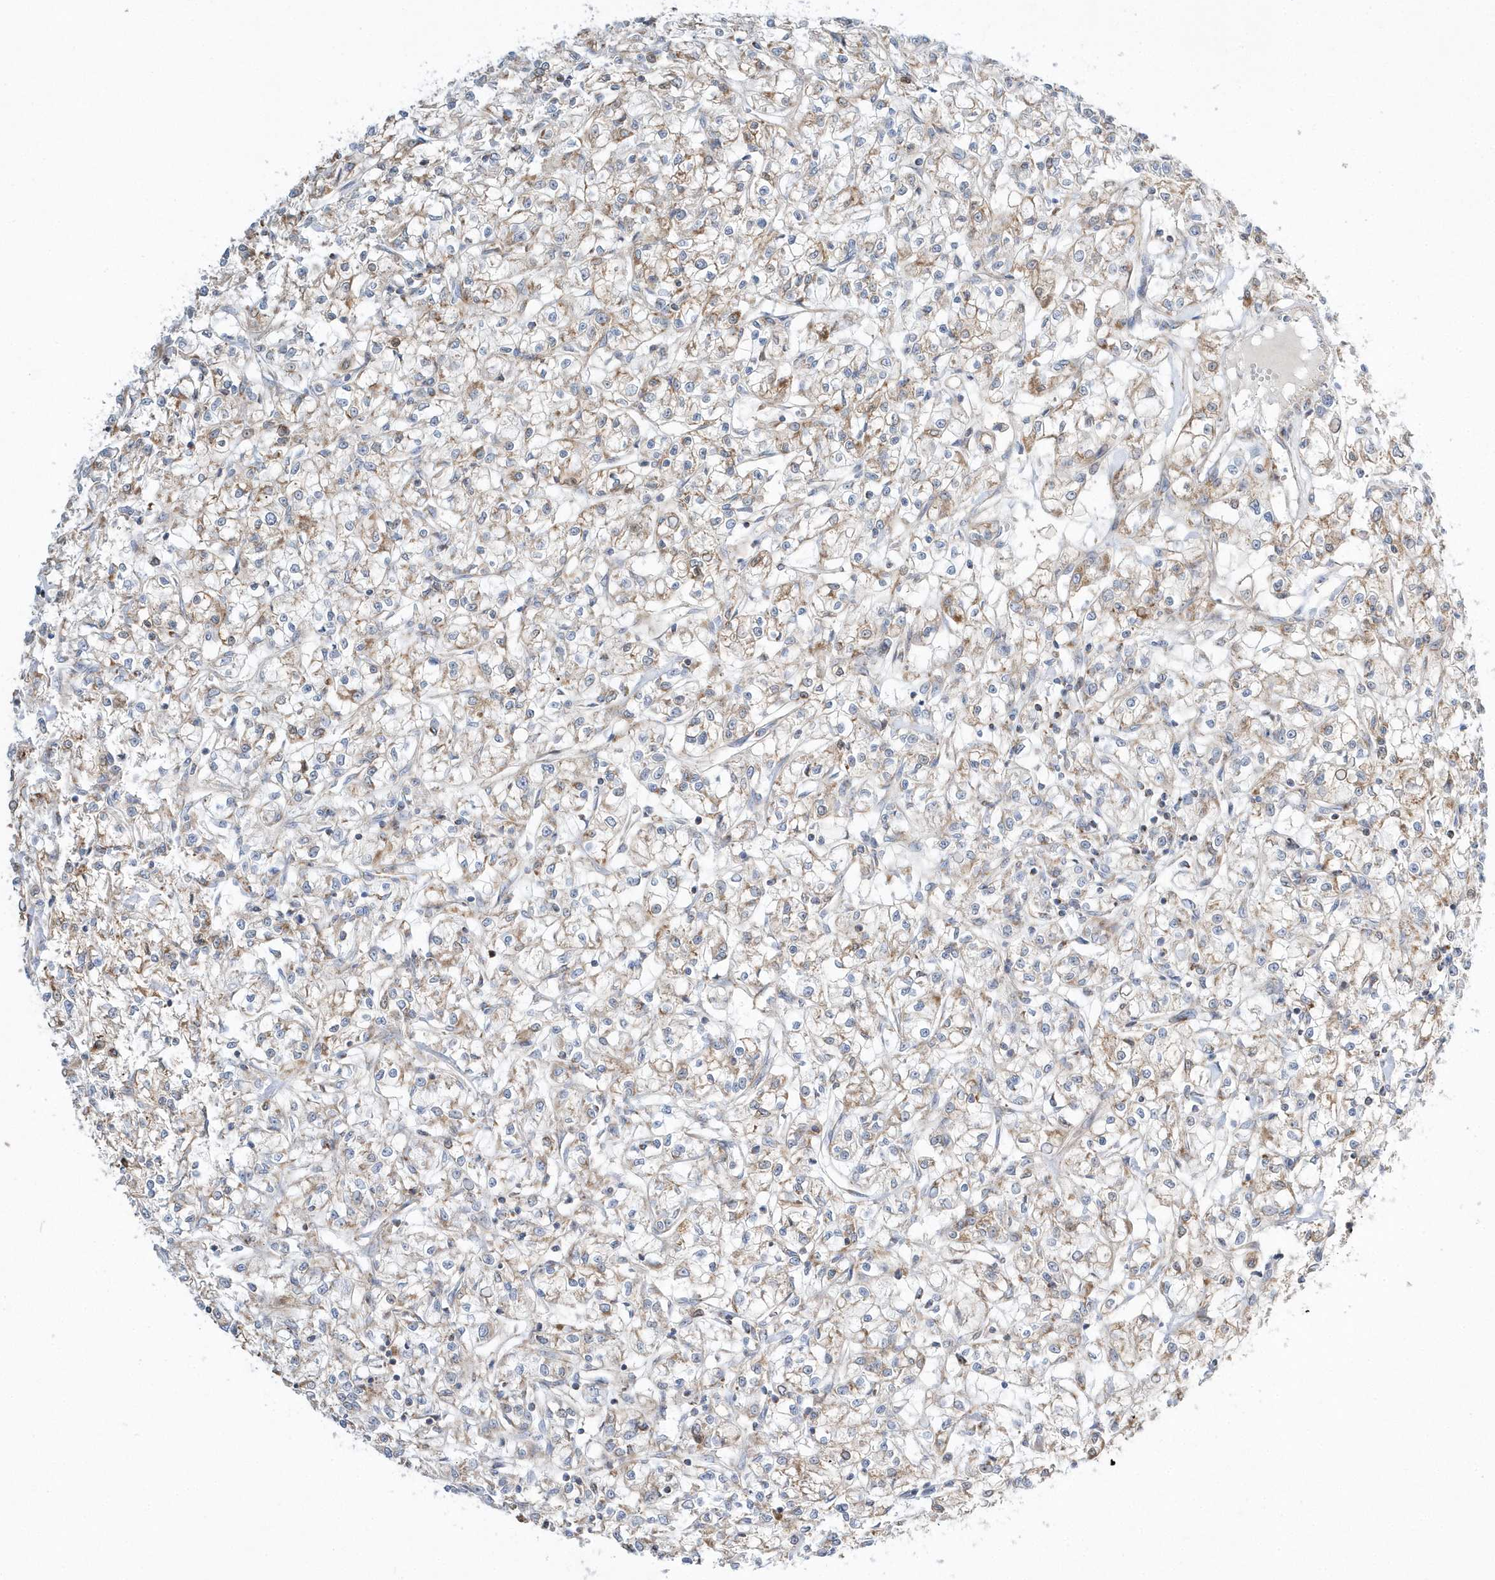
{"staining": {"intensity": "weak", "quantity": "25%-75%", "location": "cytoplasmic/membranous"}, "tissue": "renal cancer", "cell_type": "Tumor cells", "image_type": "cancer", "snomed": [{"axis": "morphology", "description": "Adenocarcinoma, NOS"}, {"axis": "topography", "description": "Kidney"}], "caption": "Protein staining demonstrates weak cytoplasmic/membranous positivity in approximately 25%-75% of tumor cells in renal cancer.", "gene": "OPA1", "patient": {"sex": "female", "age": 59}}